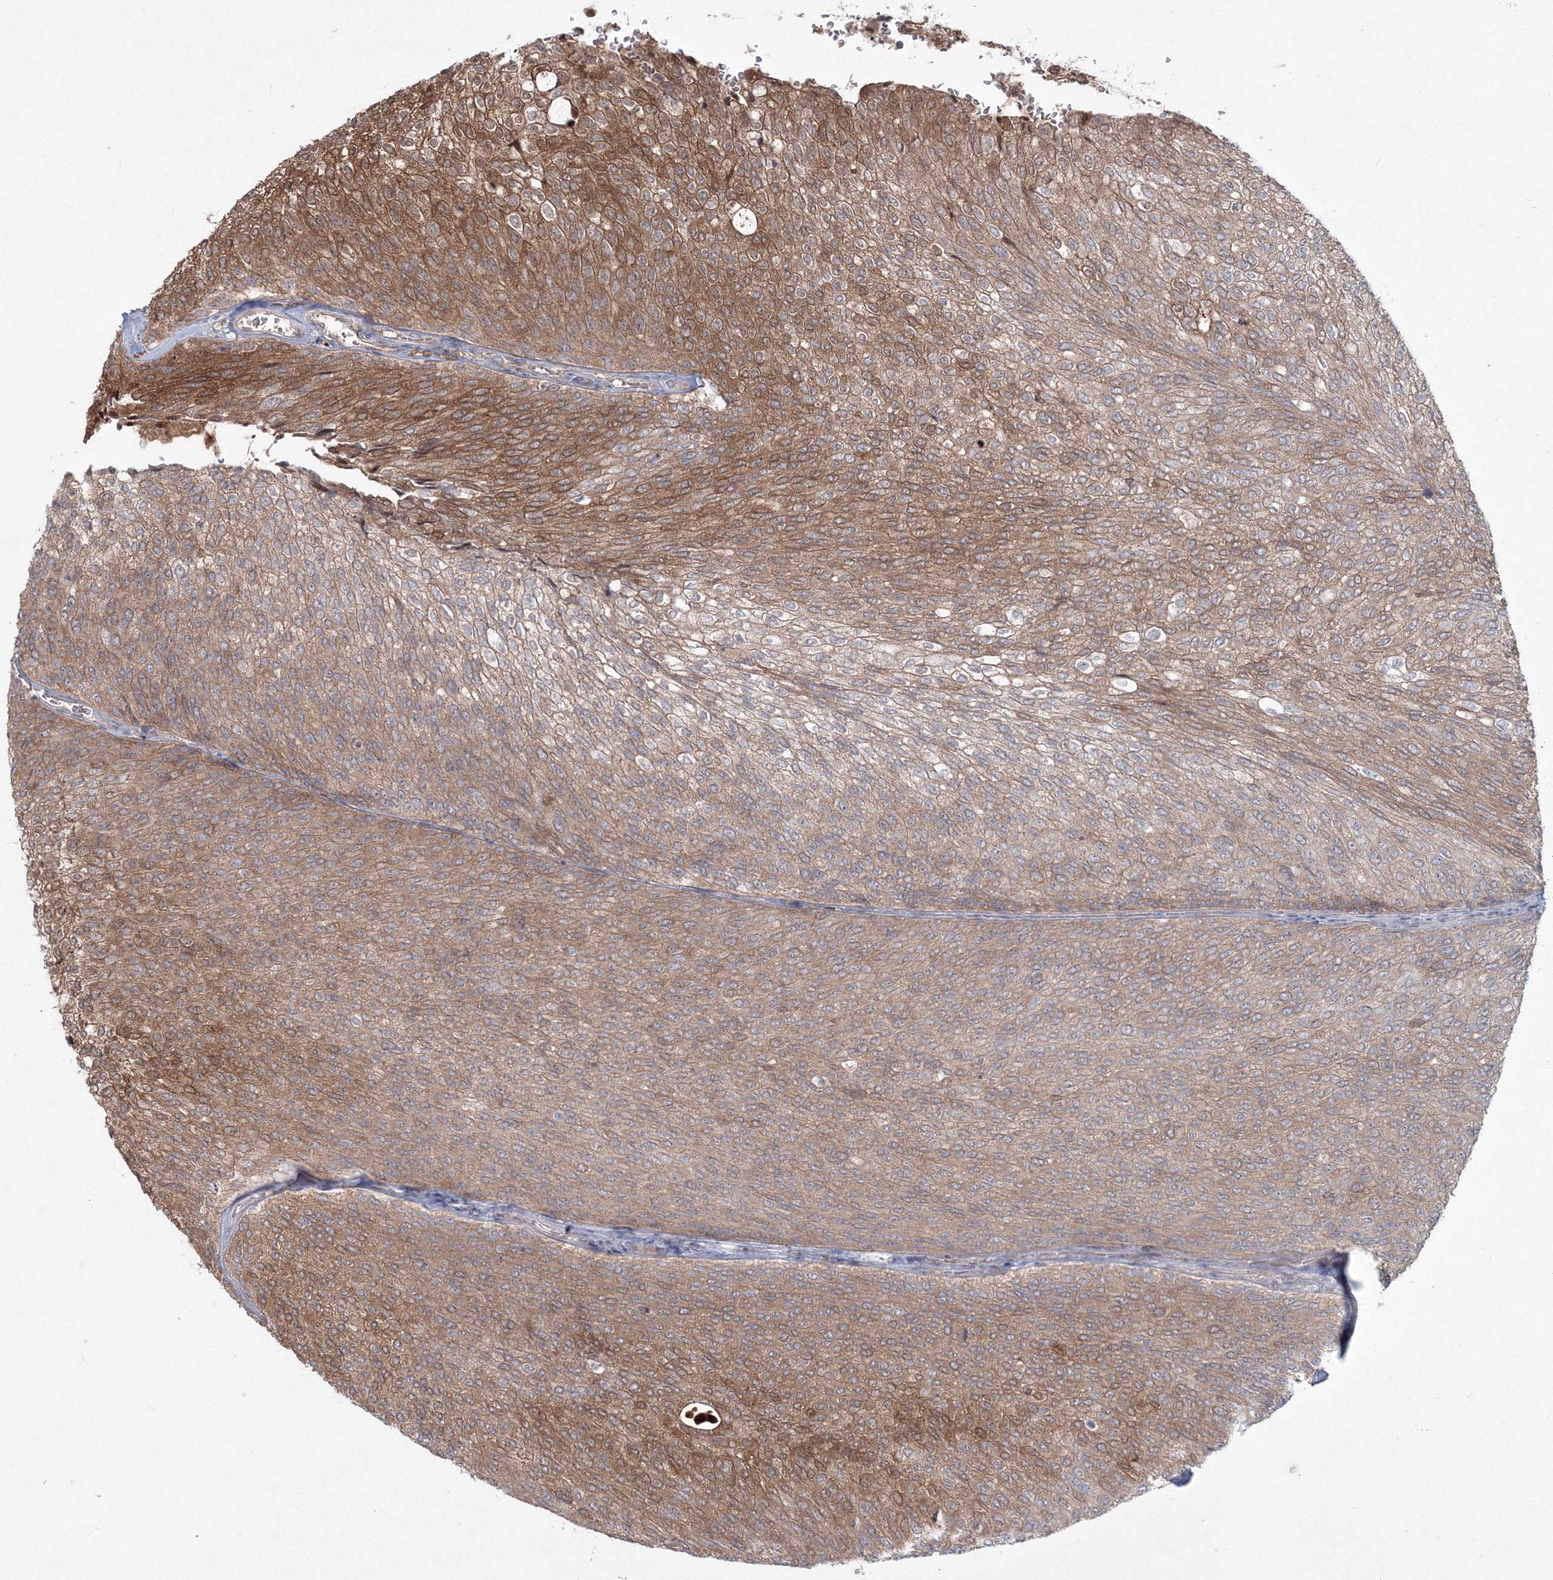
{"staining": {"intensity": "moderate", "quantity": ">75%", "location": "cytoplasmic/membranous"}, "tissue": "urothelial cancer", "cell_type": "Tumor cells", "image_type": "cancer", "snomed": [{"axis": "morphology", "description": "Urothelial carcinoma, Low grade"}, {"axis": "topography", "description": "Urinary bladder"}], "caption": "Protein staining by immunohistochemistry (IHC) displays moderate cytoplasmic/membranous positivity in approximately >75% of tumor cells in urothelial cancer.", "gene": "MKRN2", "patient": {"sex": "female", "age": 79}}